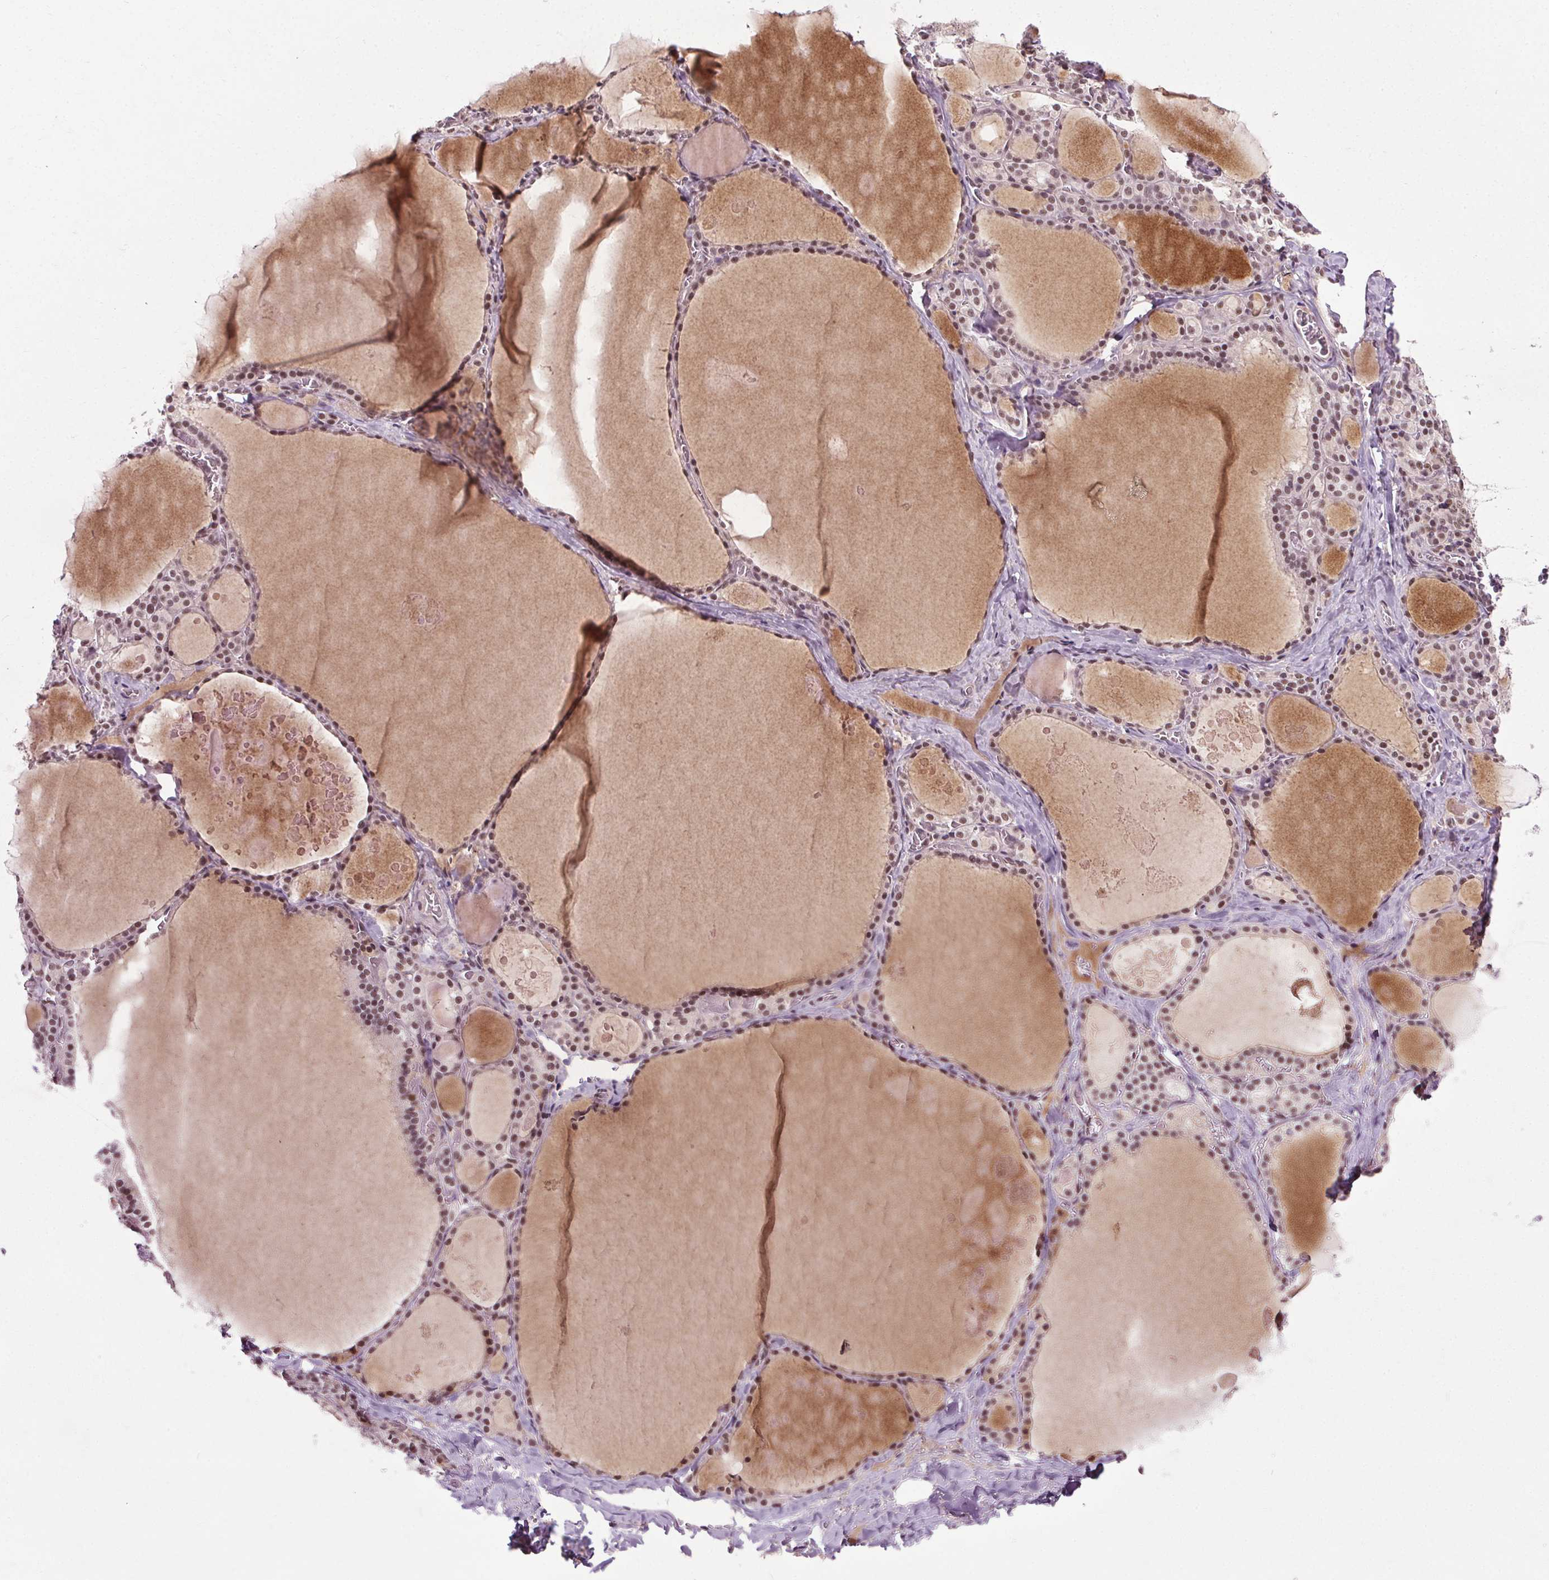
{"staining": {"intensity": "moderate", "quantity": ">75%", "location": "nuclear"}, "tissue": "thyroid gland", "cell_type": "Glandular cells", "image_type": "normal", "snomed": [{"axis": "morphology", "description": "Normal tissue, NOS"}, {"axis": "topography", "description": "Thyroid gland"}], "caption": "High-power microscopy captured an immunohistochemistry (IHC) micrograph of unremarkable thyroid gland, revealing moderate nuclear positivity in approximately >75% of glandular cells. (DAB IHC, brown staining for protein, blue staining for nuclei).", "gene": "MED6", "patient": {"sex": "male", "age": 56}}